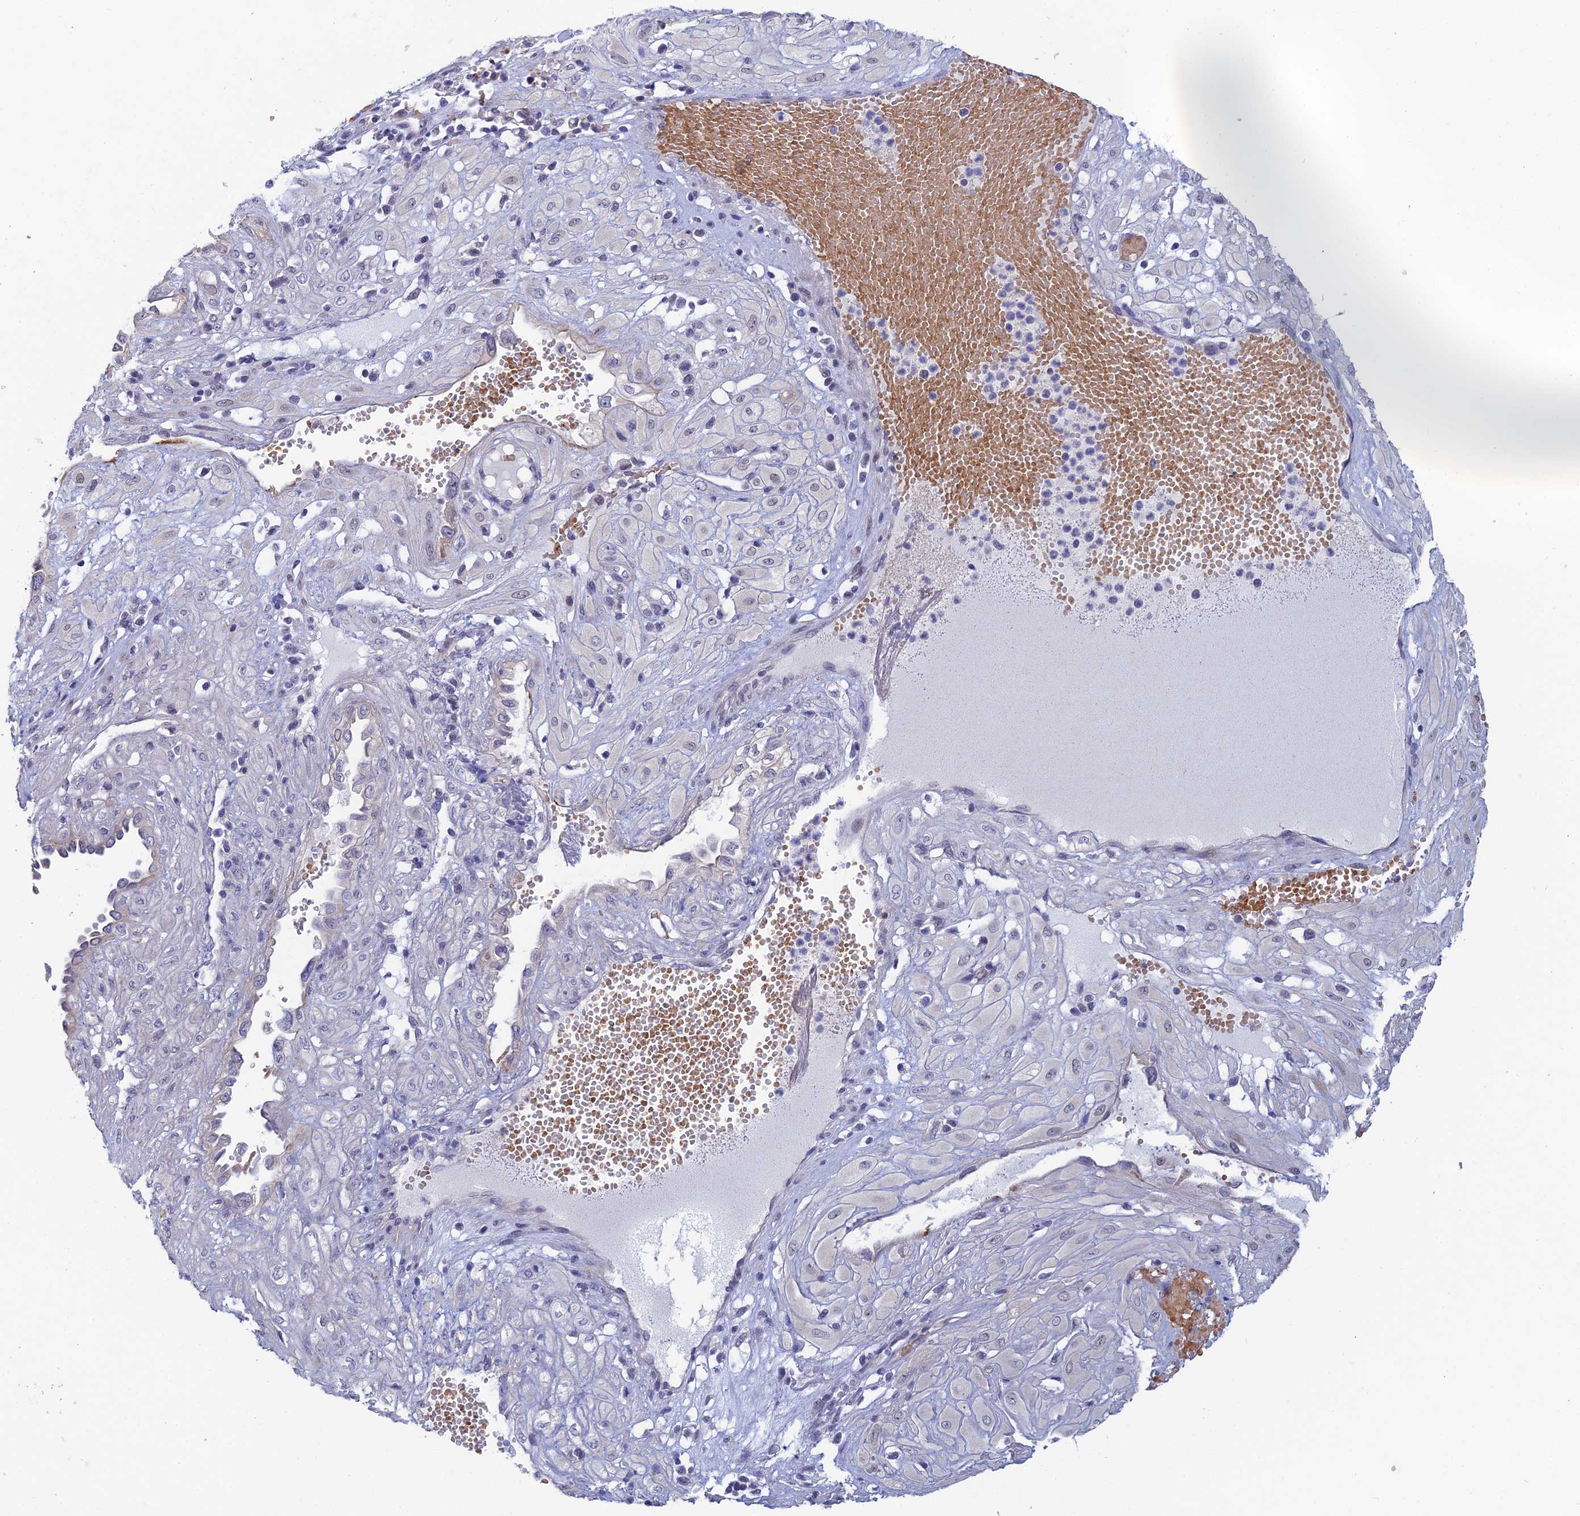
{"staining": {"intensity": "negative", "quantity": "none", "location": "none"}, "tissue": "cervical cancer", "cell_type": "Tumor cells", "image_type": "cancer", "snomed": [{"axis": "morphology", "description": "Squamous cell carcinoma, NOS"}, {"axis": "topography", "description": "Cervix"}], "caption": "Tumor cells show no significant staining in squamous cell carcinoma (cervical).", "gene": "GIPC1", "patient": {"sex": "female", "age": 36}}